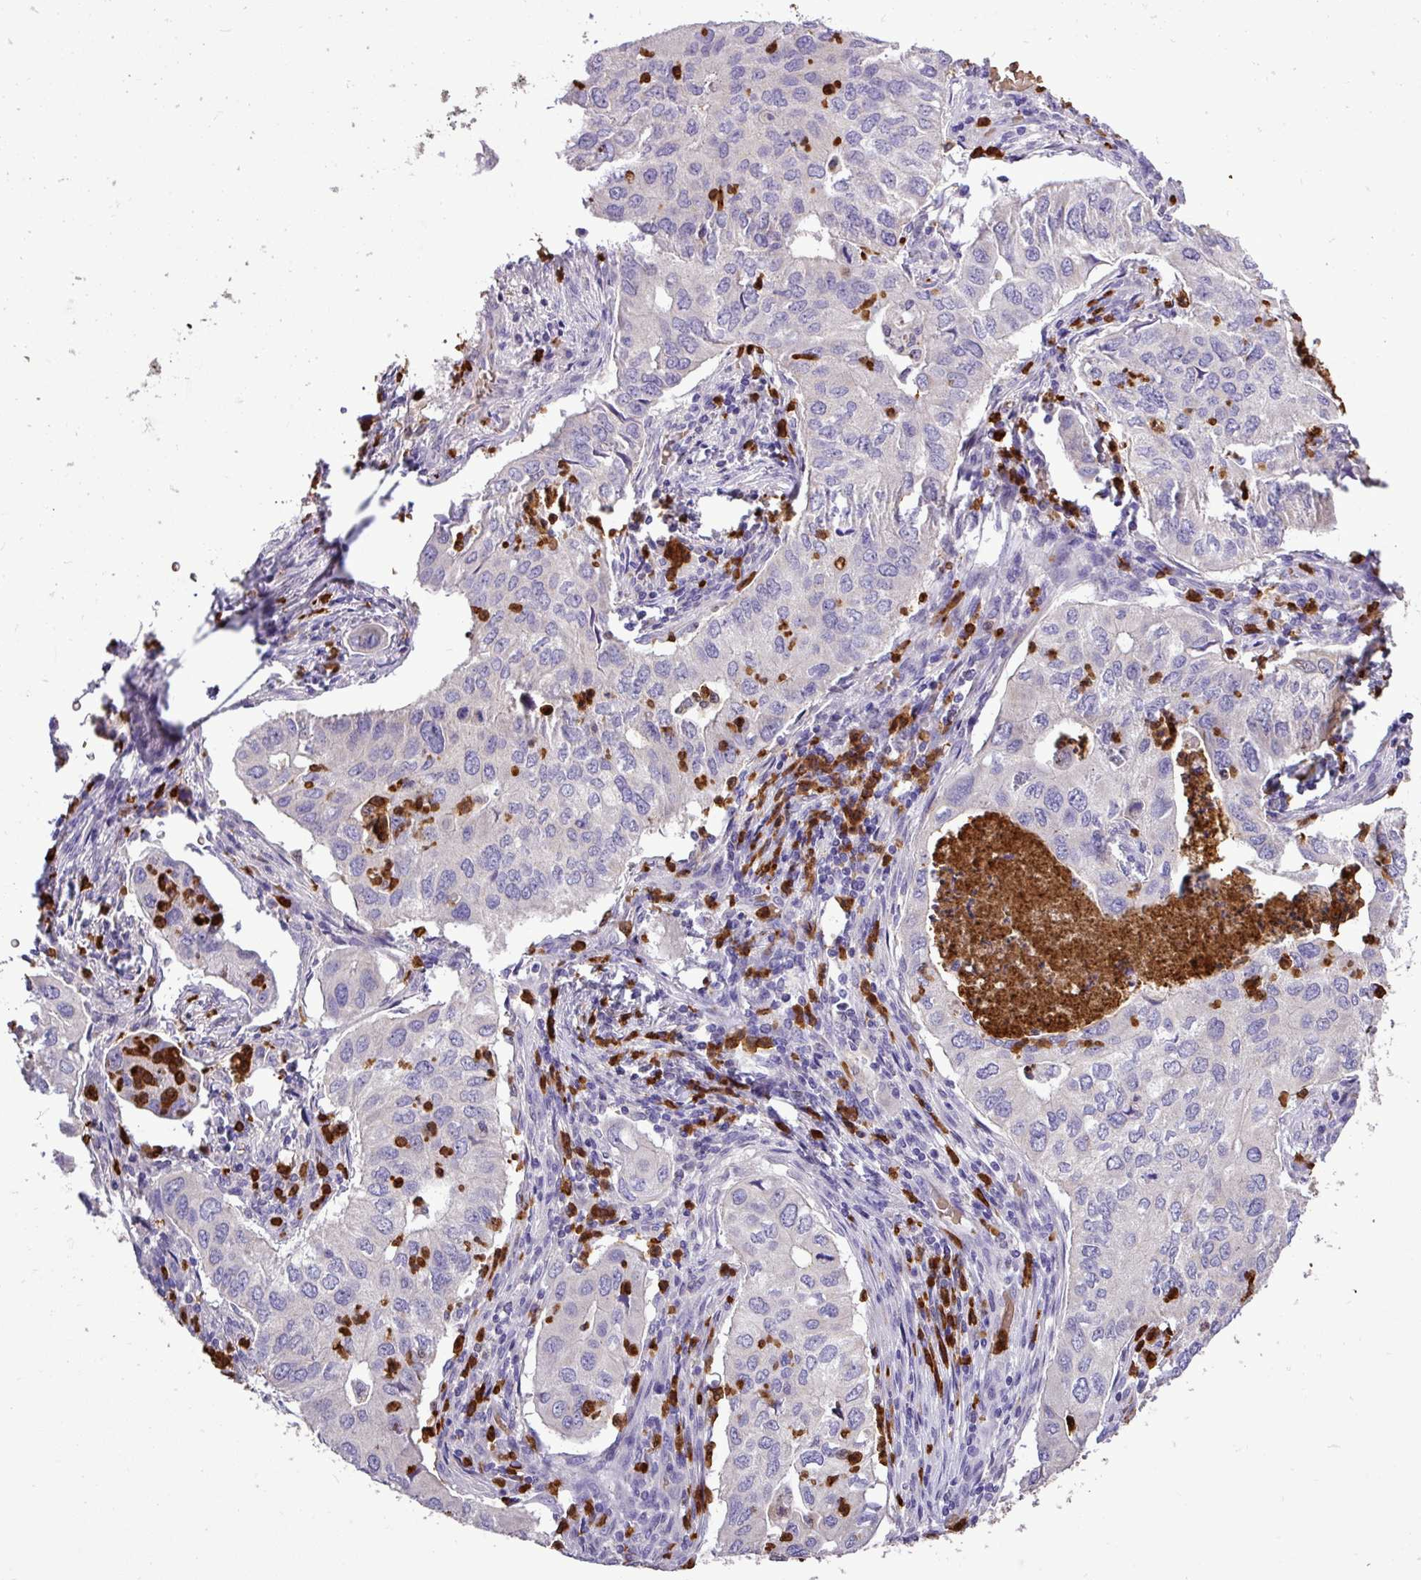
{"staining": {"intensity": "moderate", "quantity": "<25%", "location": "cytoplasmic/membranous"}, "tissue": "lung cancer", "cell_type": "Tumor cells", "image_type": "cancer", "snomed": [{"axis": "morphology", "description": "Adenocarcinoma, NOS"}, {"axis": "topography", "description": "Lung"}], "caption": "A micrograph showing moderate cytoplasmic/membranous staining in about <25% of tumor cells in adenocarcinoma (lung), as visualized by brown immunohistochemical staining.", "gene": "MGAT4B", "patient": {"sex": "male", "age": 48}}